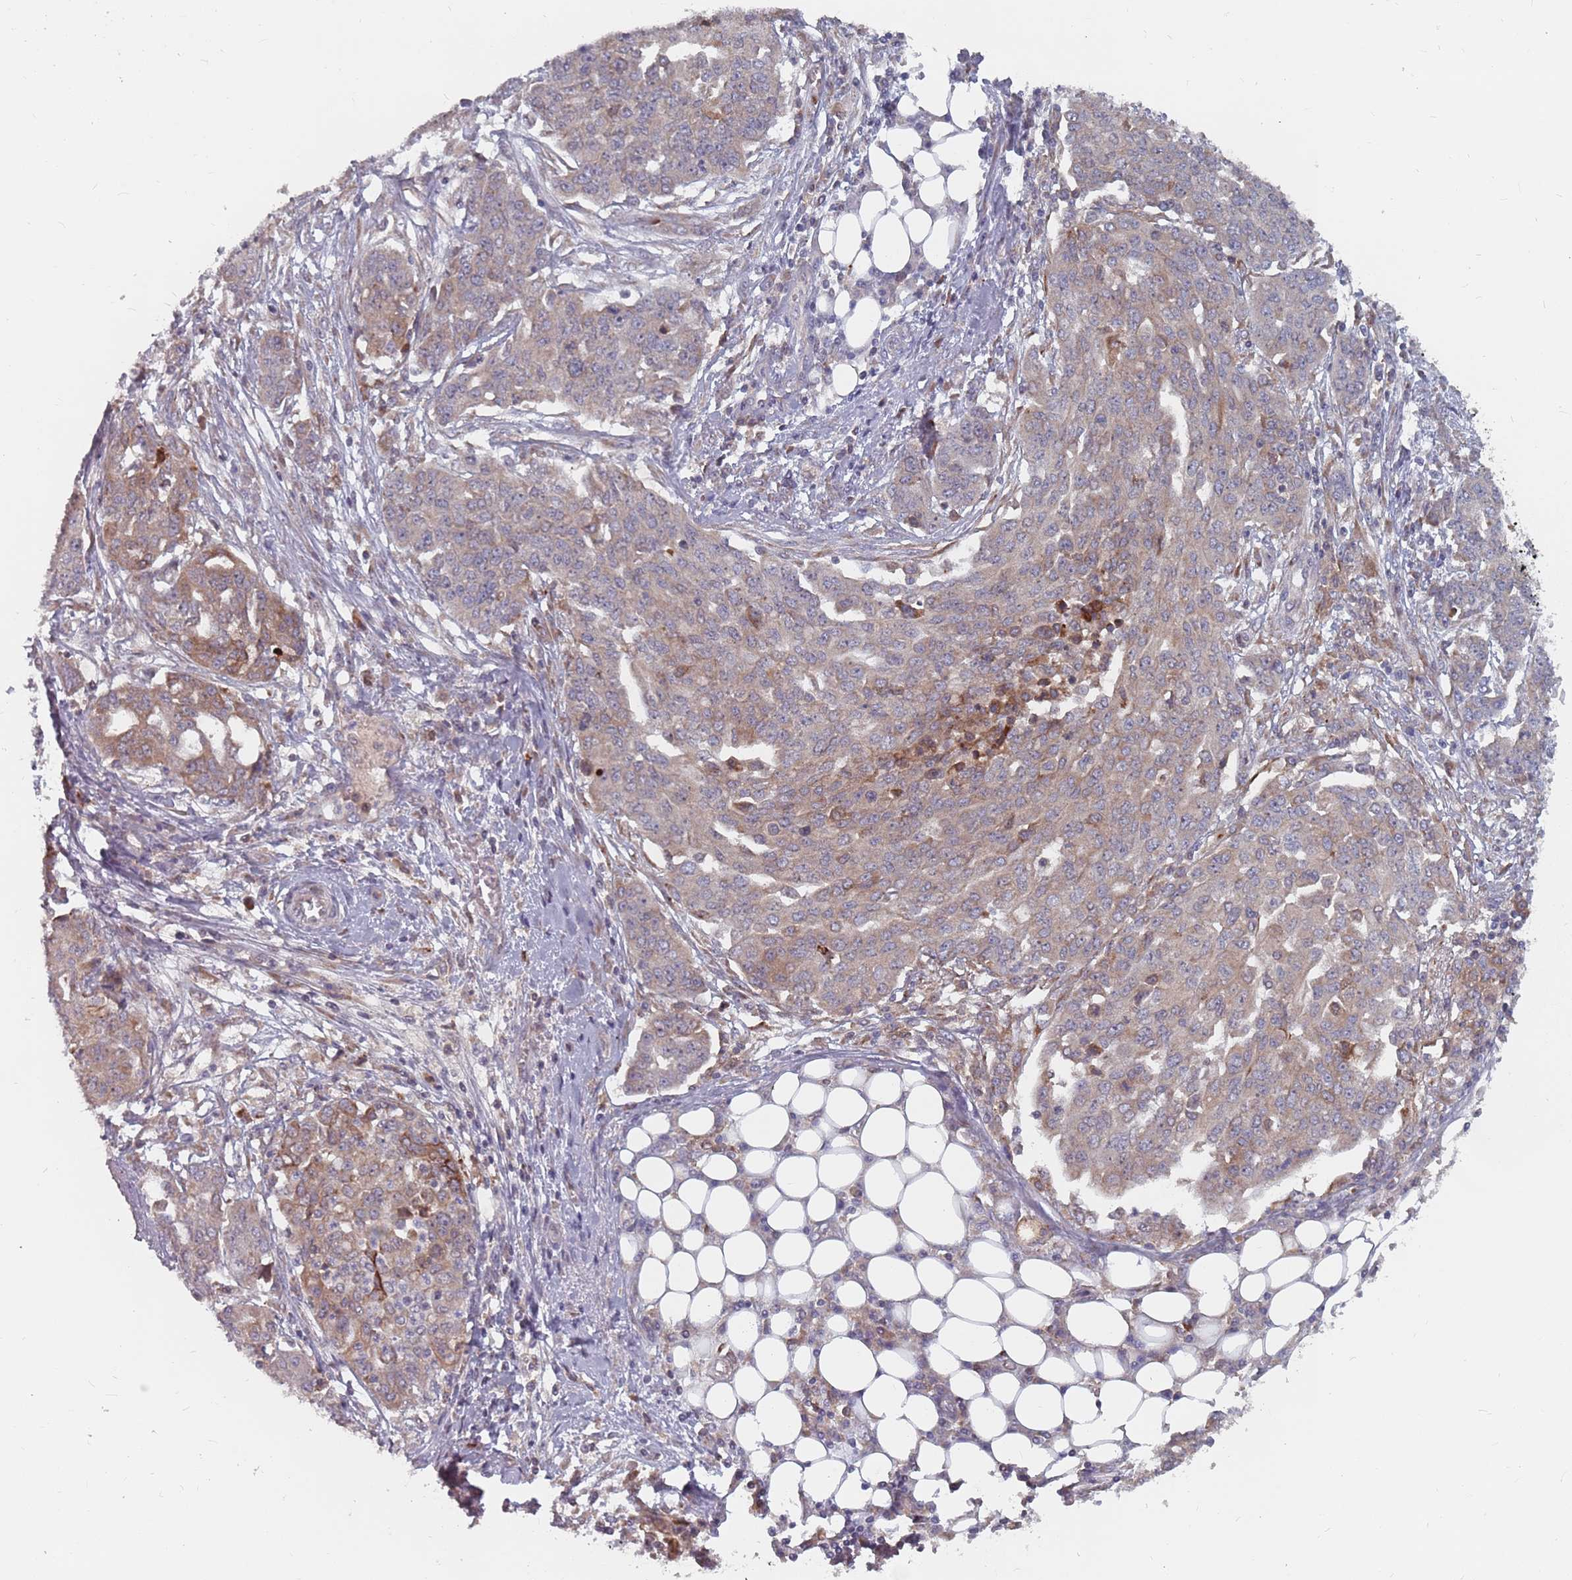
{"staining": {"intensity": "weak", "quantity": "25%-75%", "location": "cytoplasmic/membranous"}, "tissue": "ovarian cancer", "cell_type": "Tumor cells", "image_type": "cancer", "snomed": [{"axis": "morphology", "description": "Cystadenocarcinoma, serous, NOS"}, {"axis": "topography", "description": "Soft tissue"}, {"axis": "topography", "description": "Ovary"}], "caption": "Ovarian cancer was stained to show a protein in brown. There is low levels of weak cytoplasmic/membranous staining in about 25%-75% of tumor cells.", "gene": "ADAL", "patient": {"sex": "female", "age": 57}}